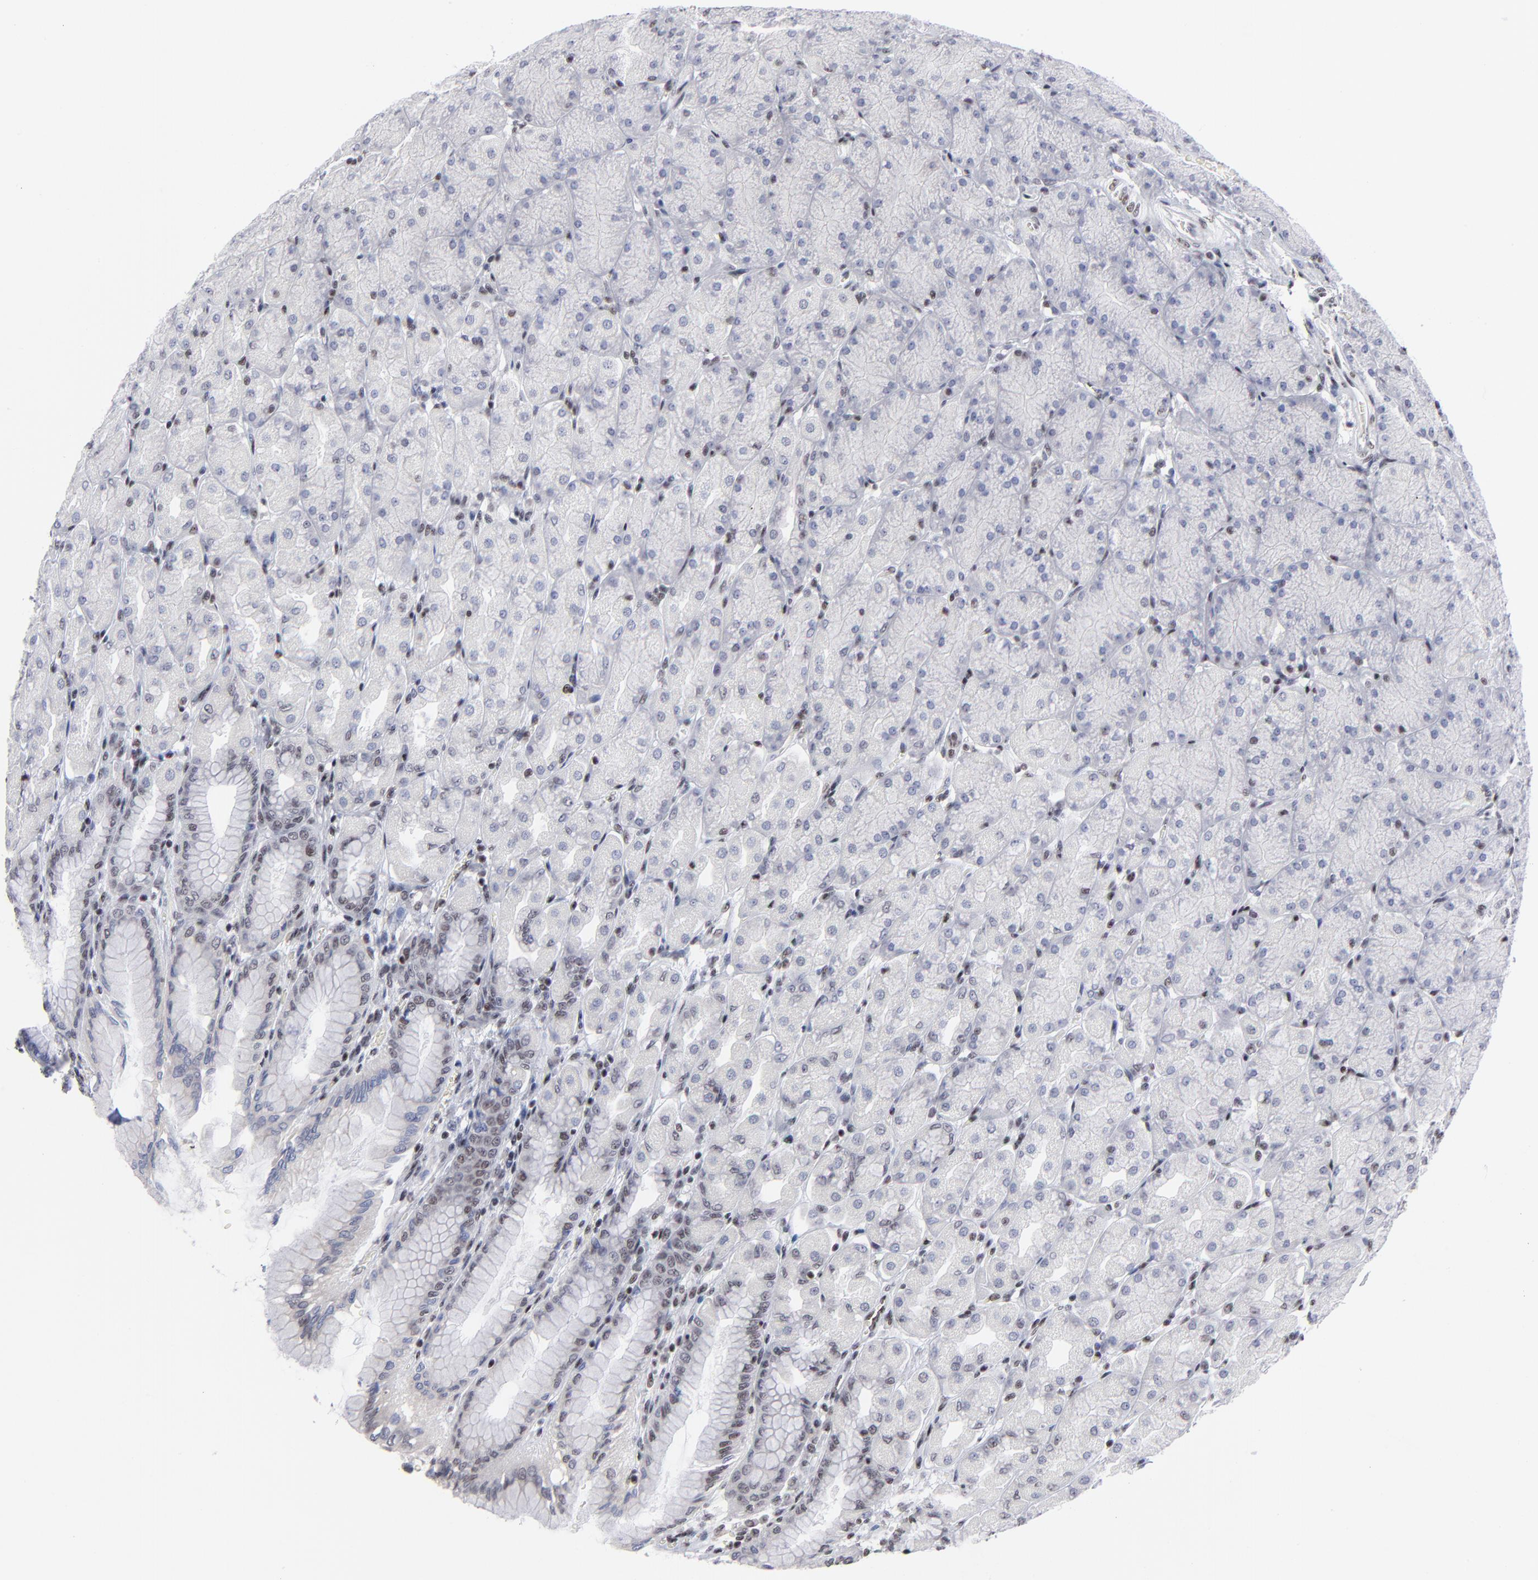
{"staining": {"intensity": "weak", "quantity": "<25%", "location": "nuclear"}, "tissue": "stomach", "cell_type": "Glandular cells", "image_type": "normal", "snomed": [{"axis": "morphology", "description": "Normal tissue, NOS"}, {"axis": "topography", "description": "Stomach, upper"}], "caption": "Protein analysis of benign stomach reveals no significant expression in glandular cells.", "gene": "SP2", "patient": {"sex": "female", "age": 56}}